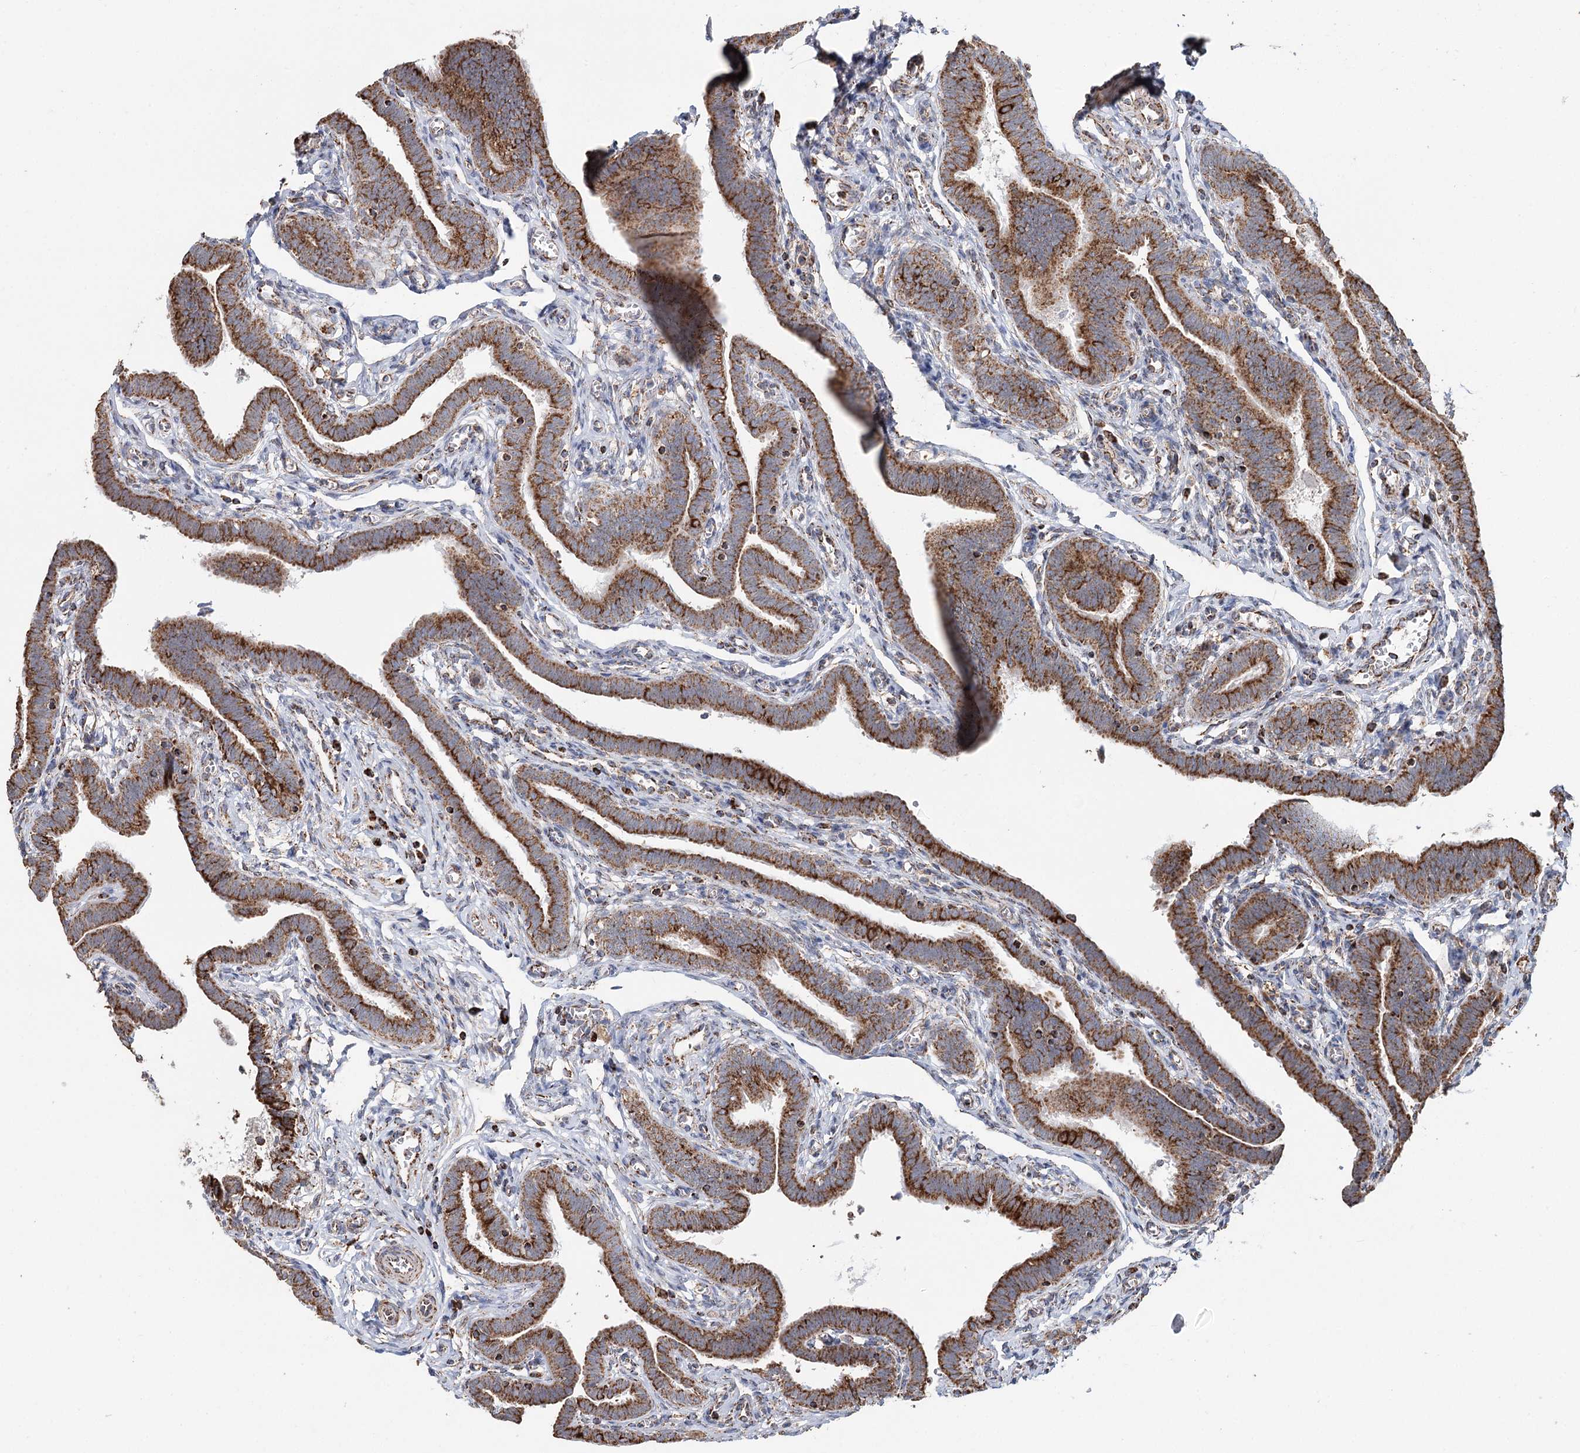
{"staining": {"intensity": "moderate", "quantity": ">75%", "location": "cytoplasmic/membranous"}, "tissue": "fallopian tube", "cell_type": "Glandular cells", "image_type": "normal", "snomed": [{"axis": "morphology", "description": "Normal tissue, NOS"}, {"axis": "topography", "description": "Fallopian tube"}], "caption": "The photomicrograph exhibits immunohistochemical staining of normal fallopian tube. There is moderate cytoplasmic/membranous expression is identified in approximately >75% of glandular cells.", "gene": "APH1A", "patient": {"sex": "female", "age": 36}}